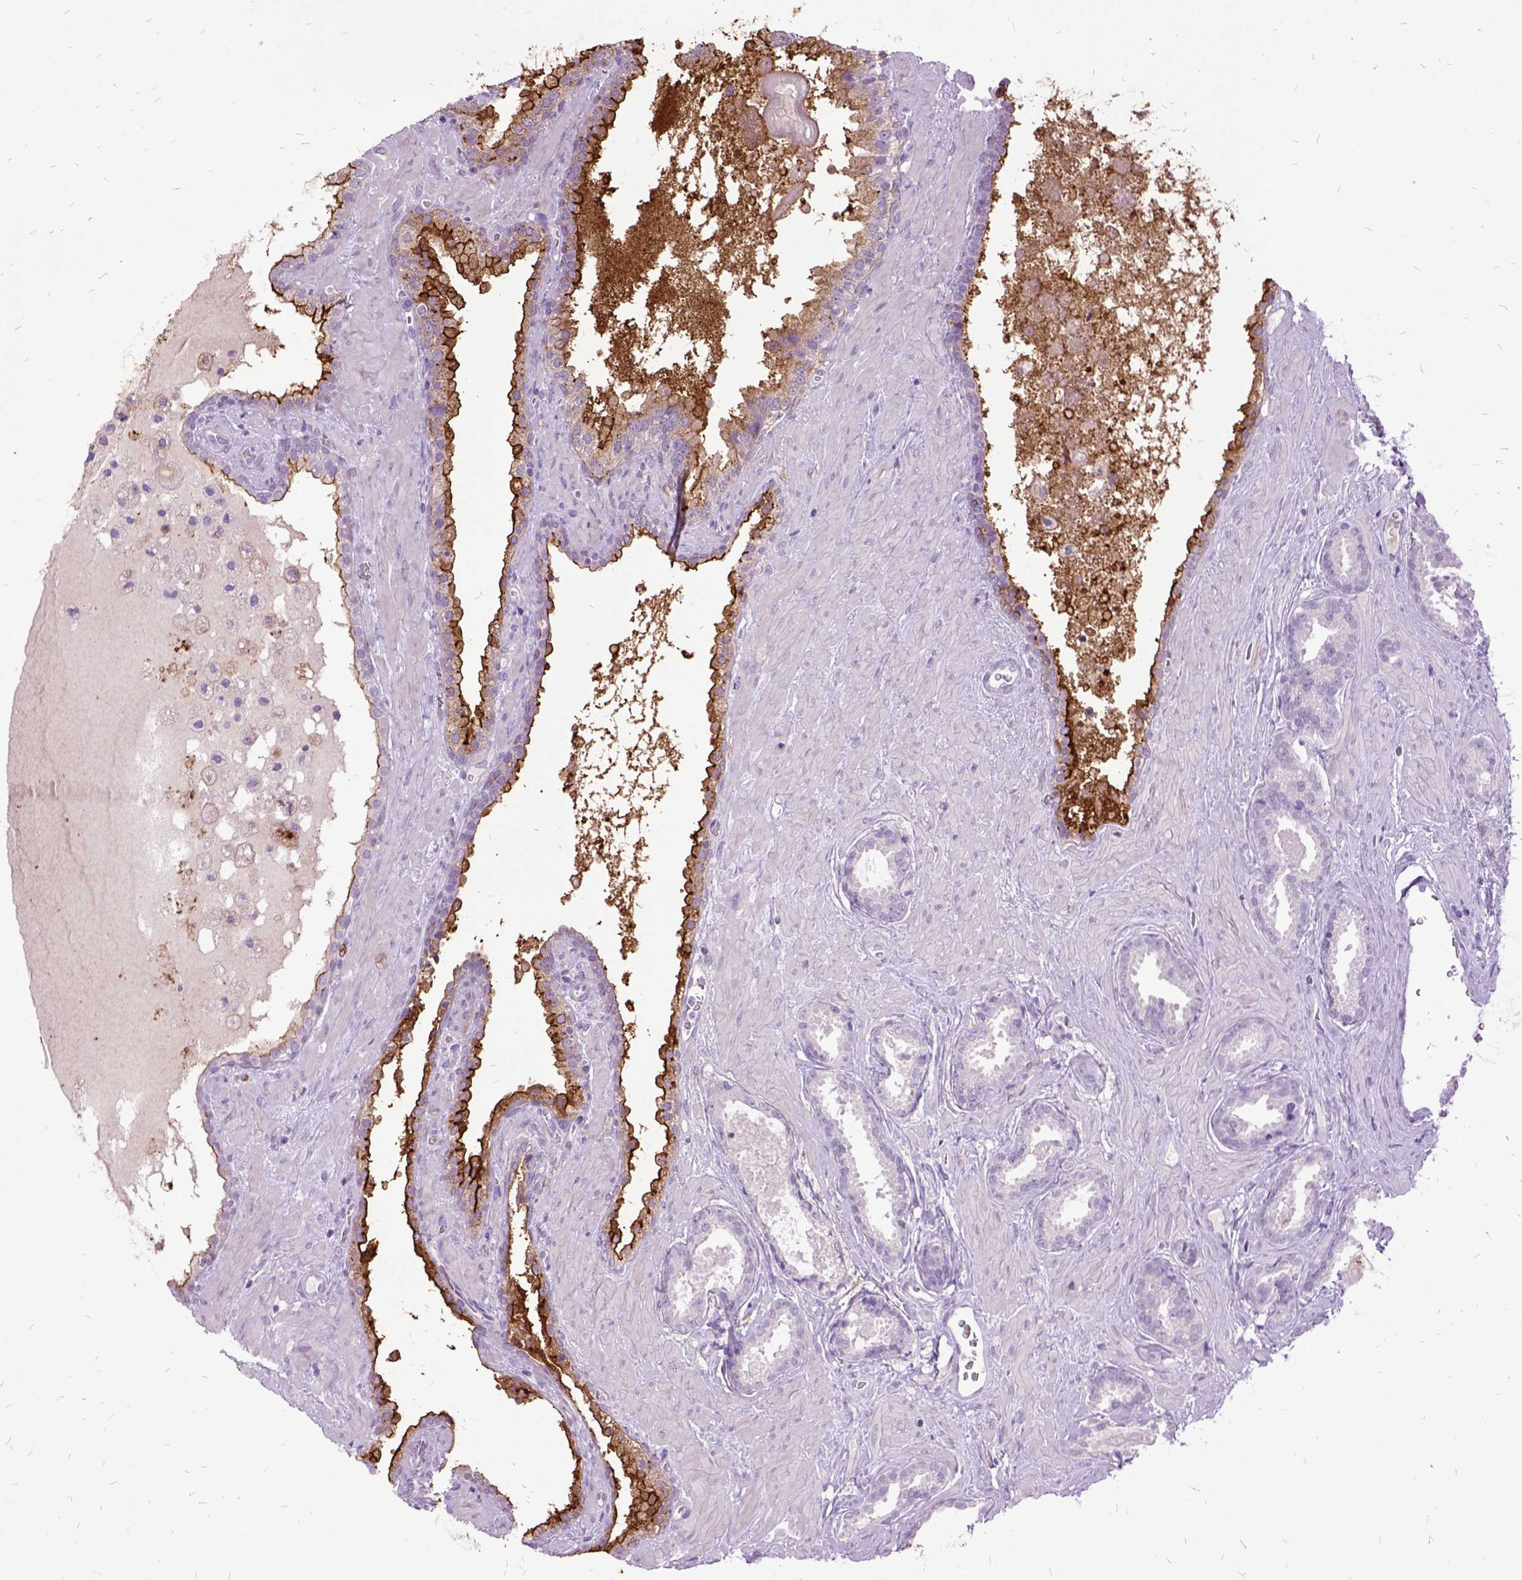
{"staining": {"intensity": "strong", "quantity": "25%-75%", "location": "cytoplasmic/membranous"}, "tissue": "prostate cancer", "cell_type": "Tumor cells", "image_type": "cancer", "snomed": [{"axis": "morphology", "description": "Adenocarcinoma, Low grade"}, {"axis": "topography", "description": "Prostate"}], "caption": "Prostate adenocarcinoma (low-grade) tissue shows strong cytoplasmic/membranous expression in about 25%-75% of tumor cells", "gene": "MME", "patient": {"sex": "male", "age": 62}}